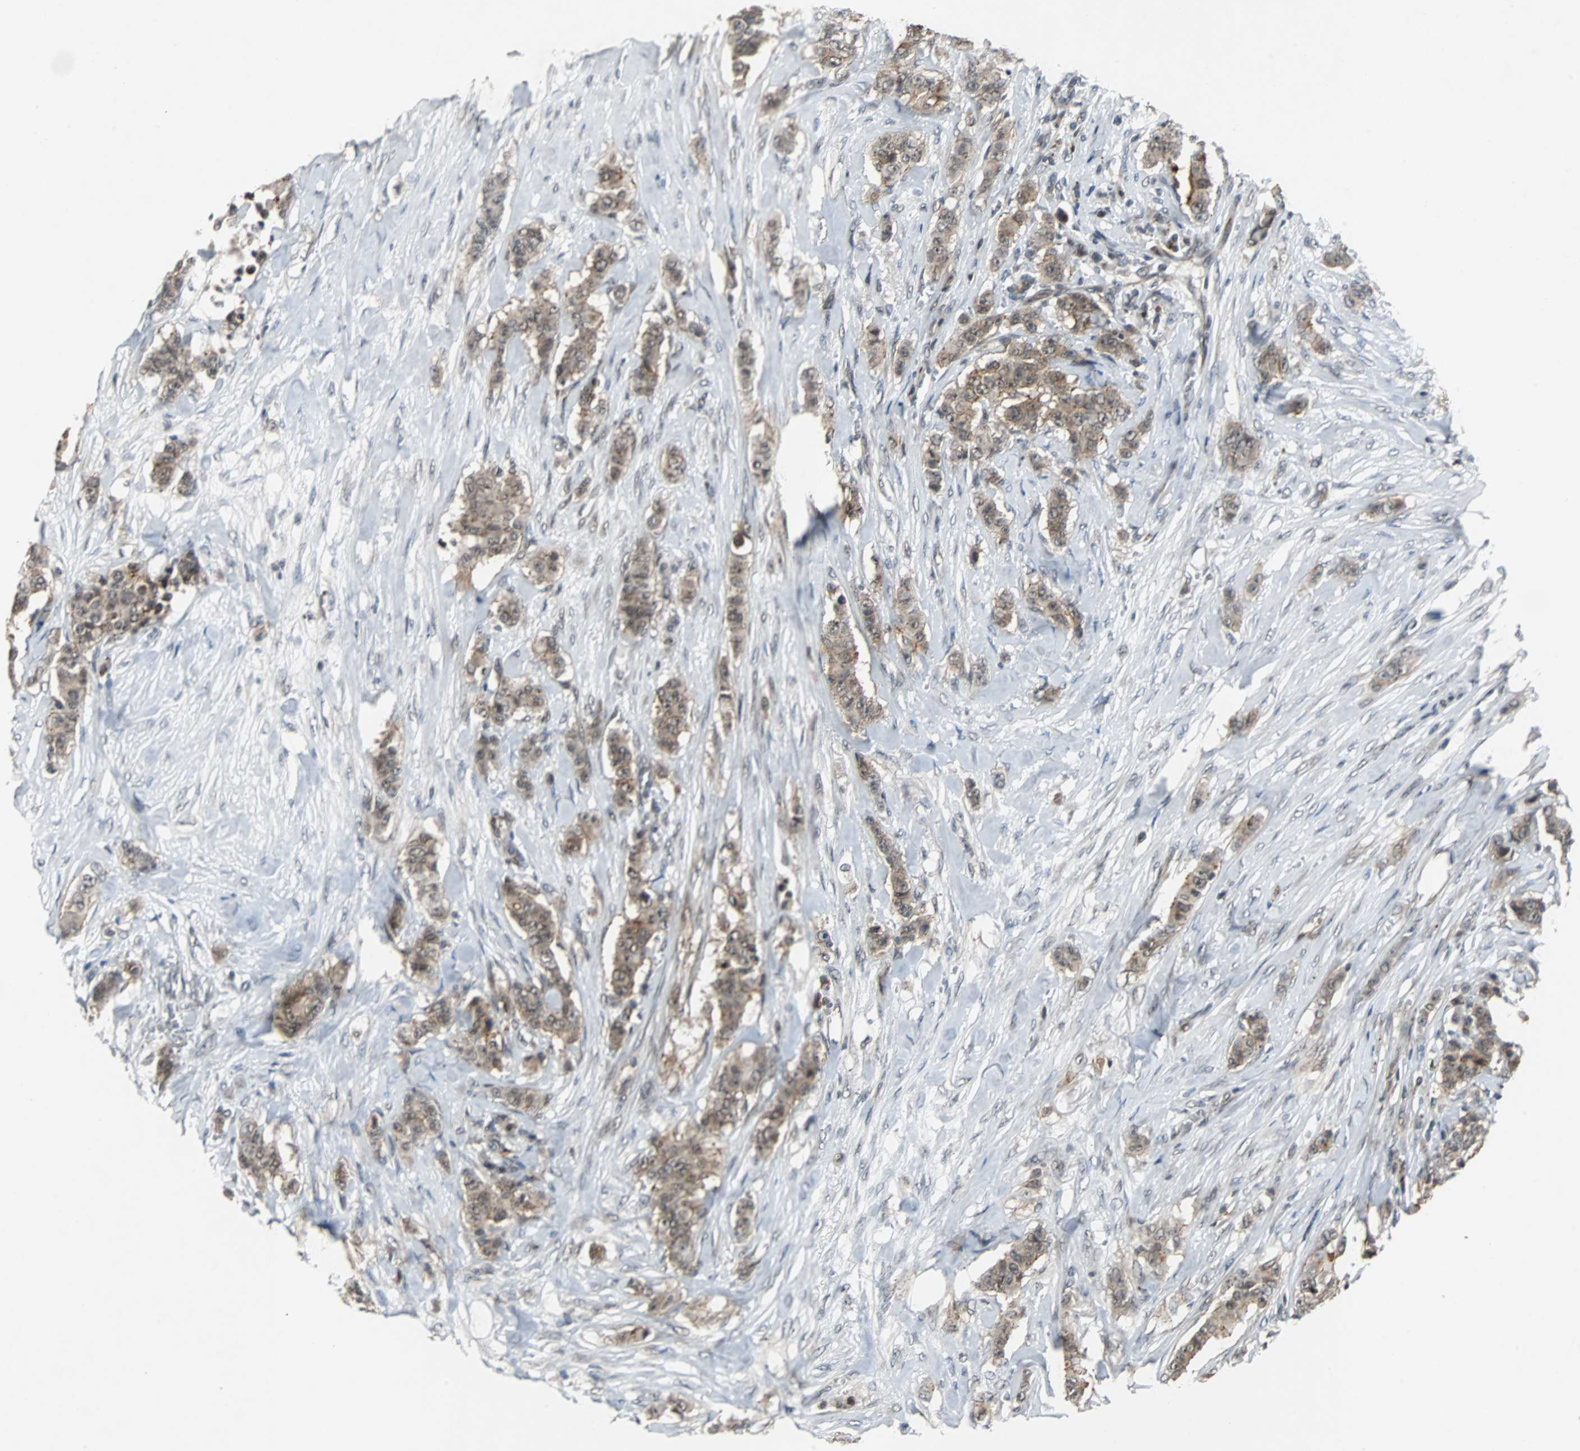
{"staining": {"intensity": "moderate", "quantity": ">75%", "location": "cytoplasmic/membranous"}, "tissue": "breast cancer", "cell_type": "Tumor cells", "image_type": "cancer", "snomed": [{"axis": "morphology", "description": "Duct carcinoma"}, {"axis": "topography", "description": "Breast"}], "caption": "Immunohistochemical staining of human breast cancer (intraductal carcinoma) reveals medium levels of moderate cytoplasmic/membranous staining in approximately >75% of tumor cells.", "gene": "LSR", "patient": {"sex": "female", "age": 40}}